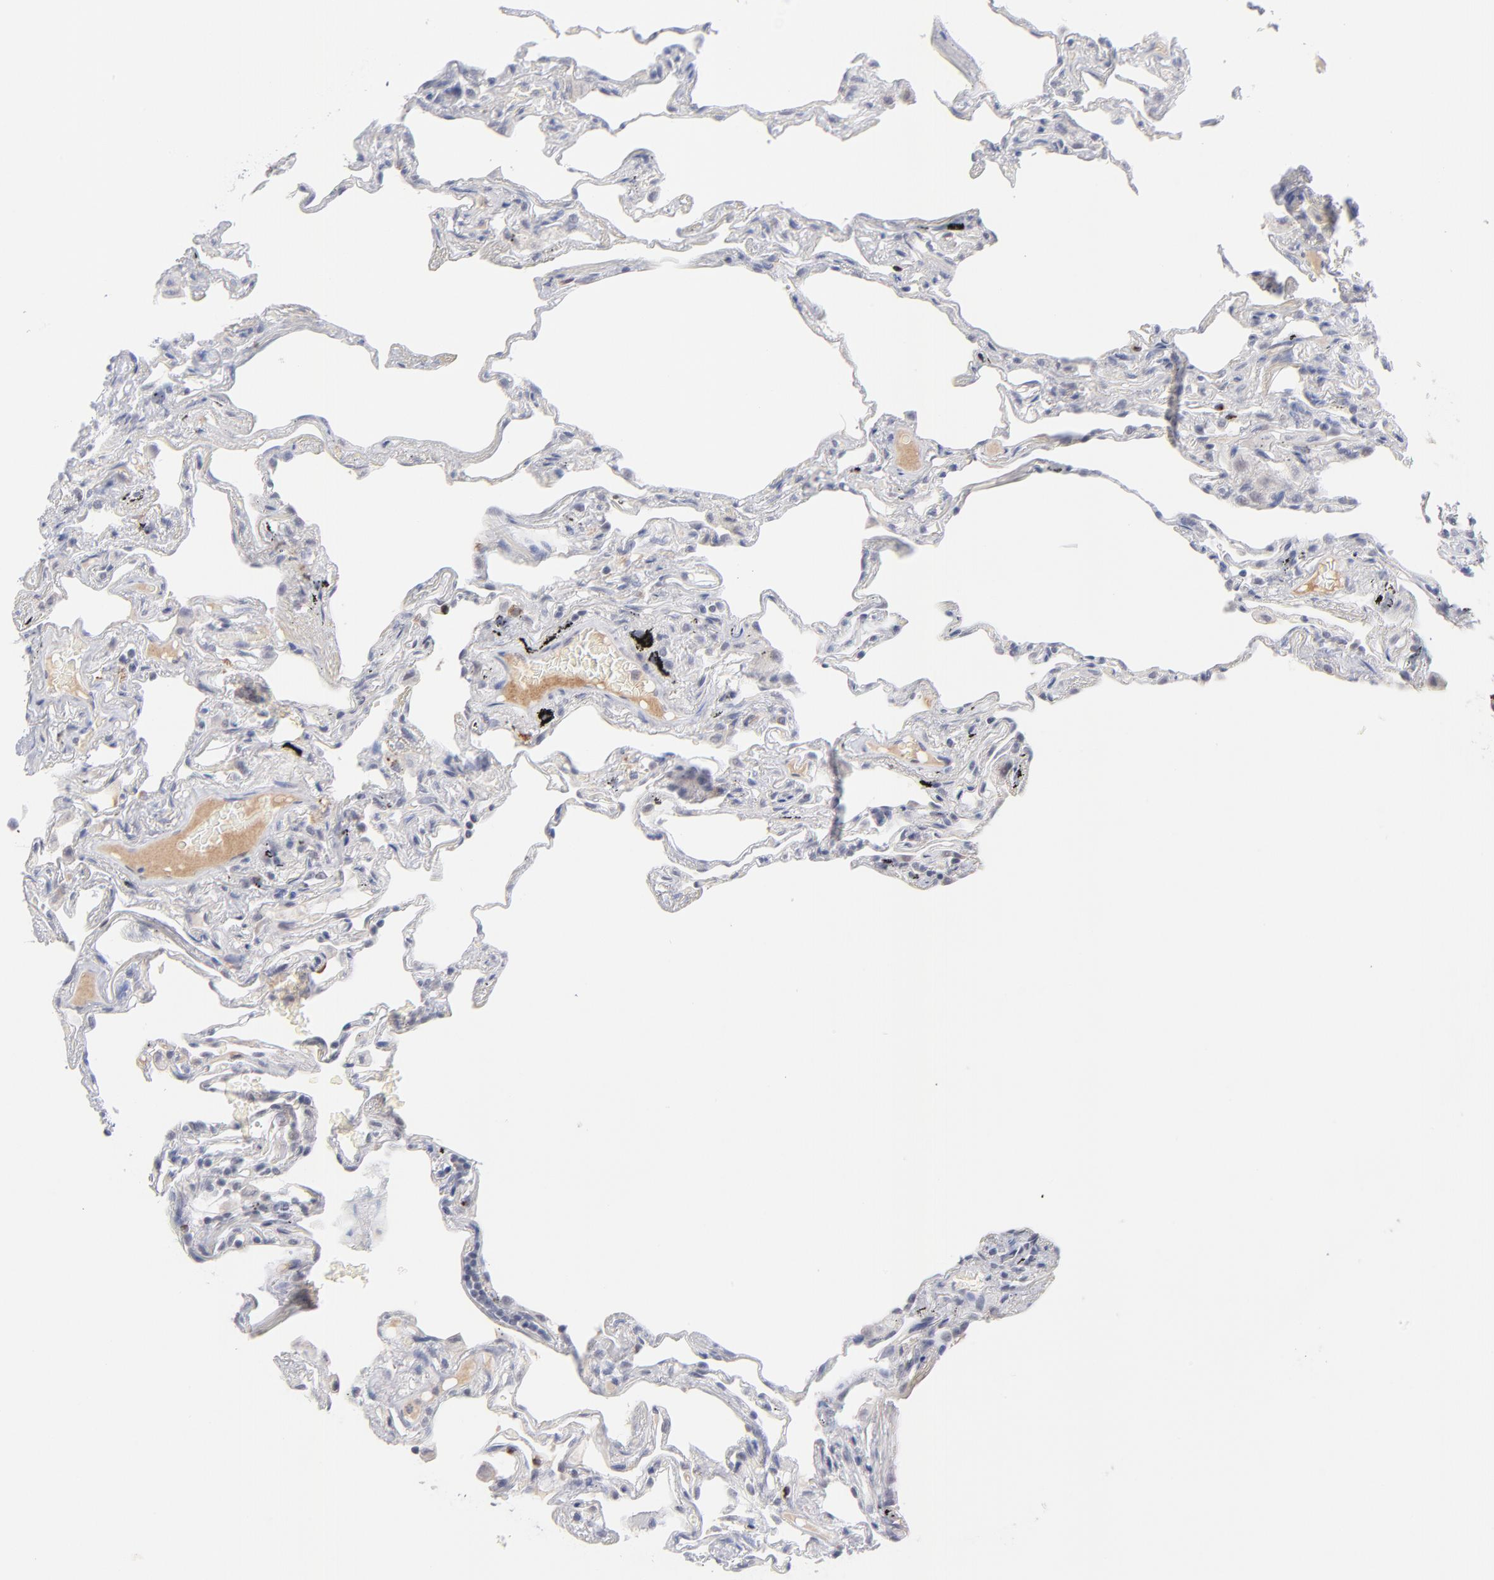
{"staining": {"intensity": "negative", "quantity": "none", "location": "none"}, "tissue": "lung", "cell_type": "Alveolar cells", "image_type": "normal", "snomed": [{"axis": "morphology", "description": "Normal tissue, NOS"}, {"axis": "morphology", "description": "Inflammation, NOS"}, {"axis": "topography", "description": "Lung"}], "caption": "The immunohistochemistry photomicrograph has no significant positivity in alveolar cells of lung.", "gene": "WSB1", "patient": {"sex": "male", "age": 69}}